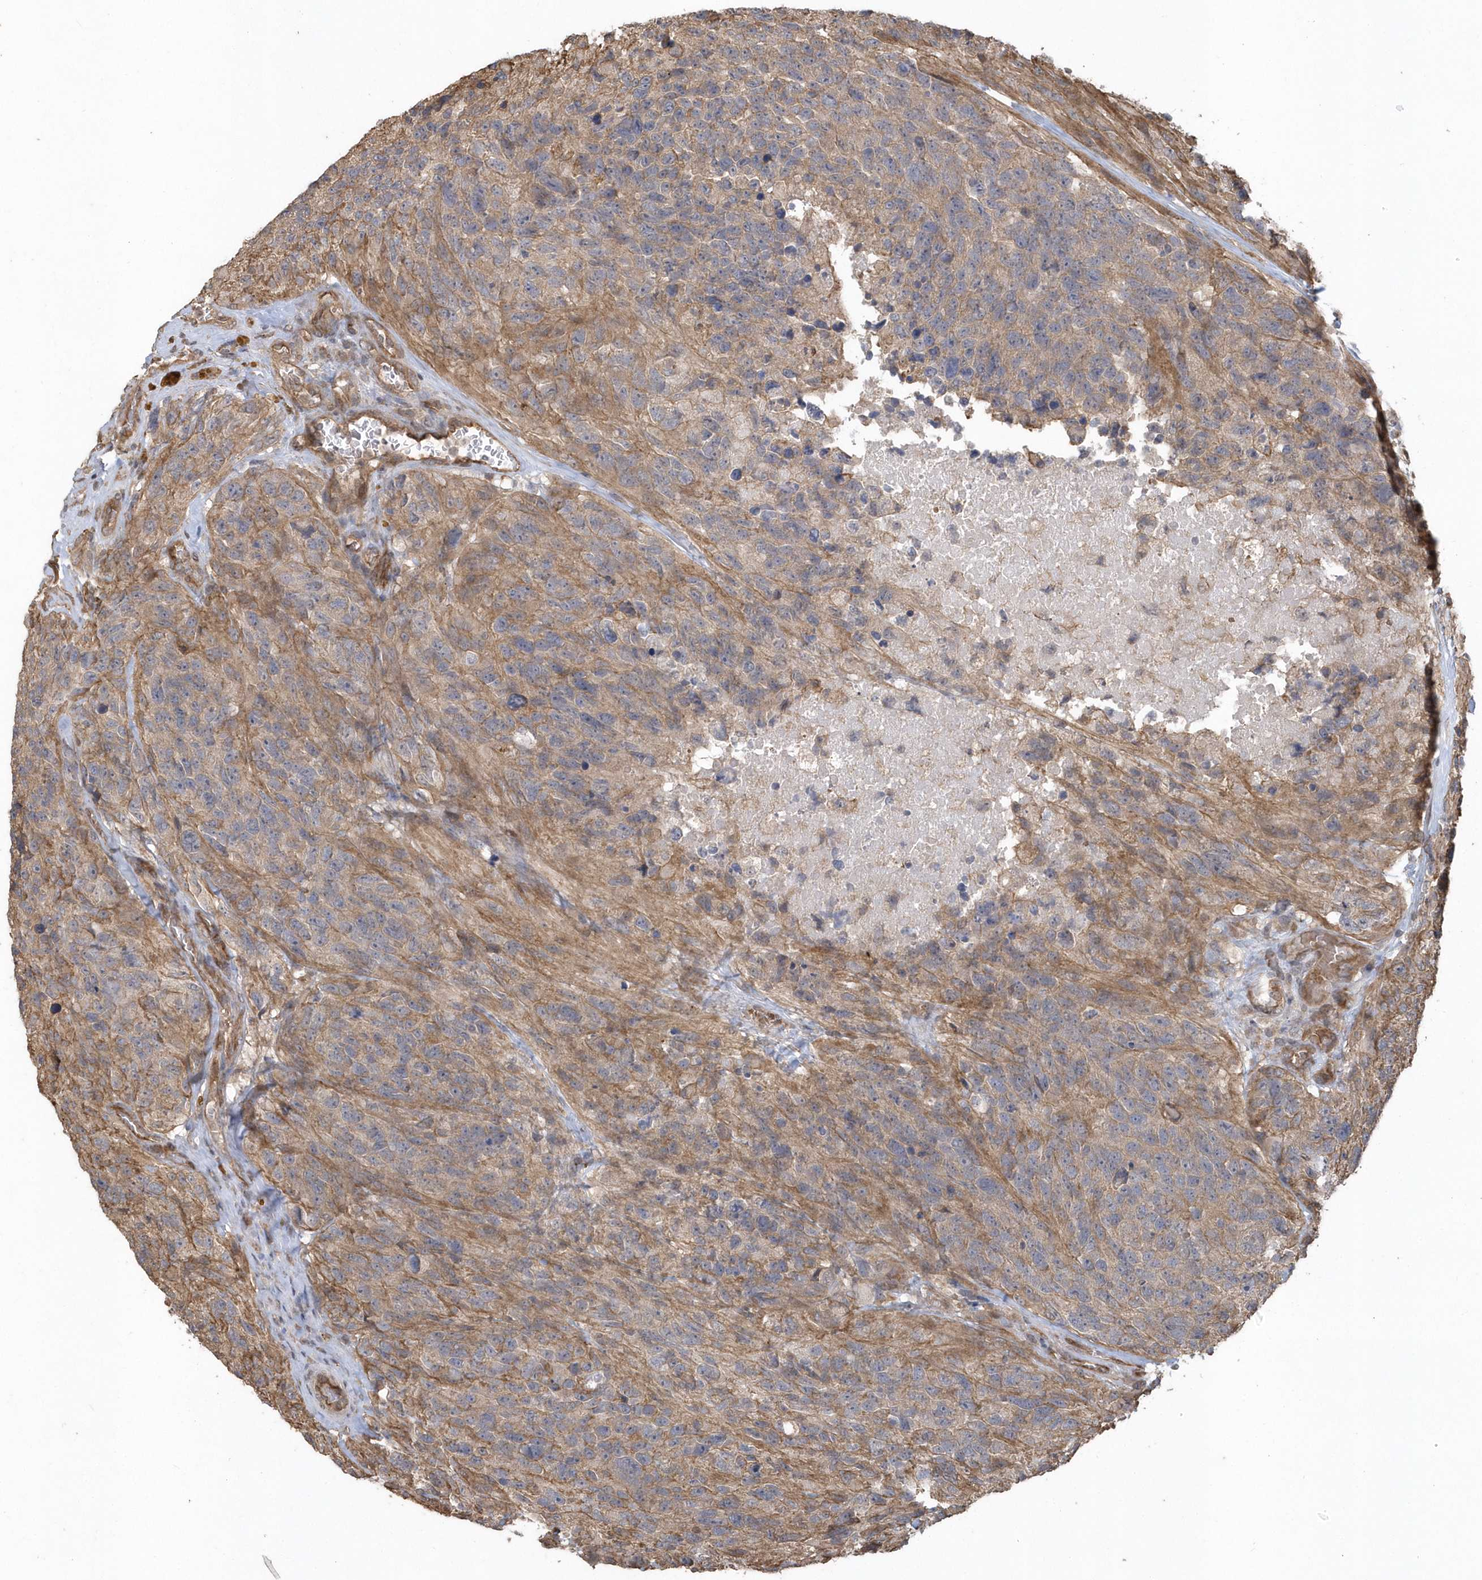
{"staining": {"intensity": "moderate", "quantity": ">75%", "location": "cytoplasmic/membranous"}, "tissue": "glioma", "cell_type": "Tumor cells", "image_type": "cancer", "snomed": [{"axis": "morphology", "description": "Glioma, malignant, High grade"}, {"axis": "topography", "description": "Brain"}], "caption": "Immunohistochemistry (IHC) histopathology image of neoplastic tissue: human malignant glioma (high-grade) stained using immunohistochemistry (IHC) shows medium levels of moderate protein expression localized specifically in the cytoplasmic/membranous of tumor cells, appearing as a cytoplasmic/membranous brown color.", "gene": "HERPUD1", "patient": {"sex": "male", "age": 69}}